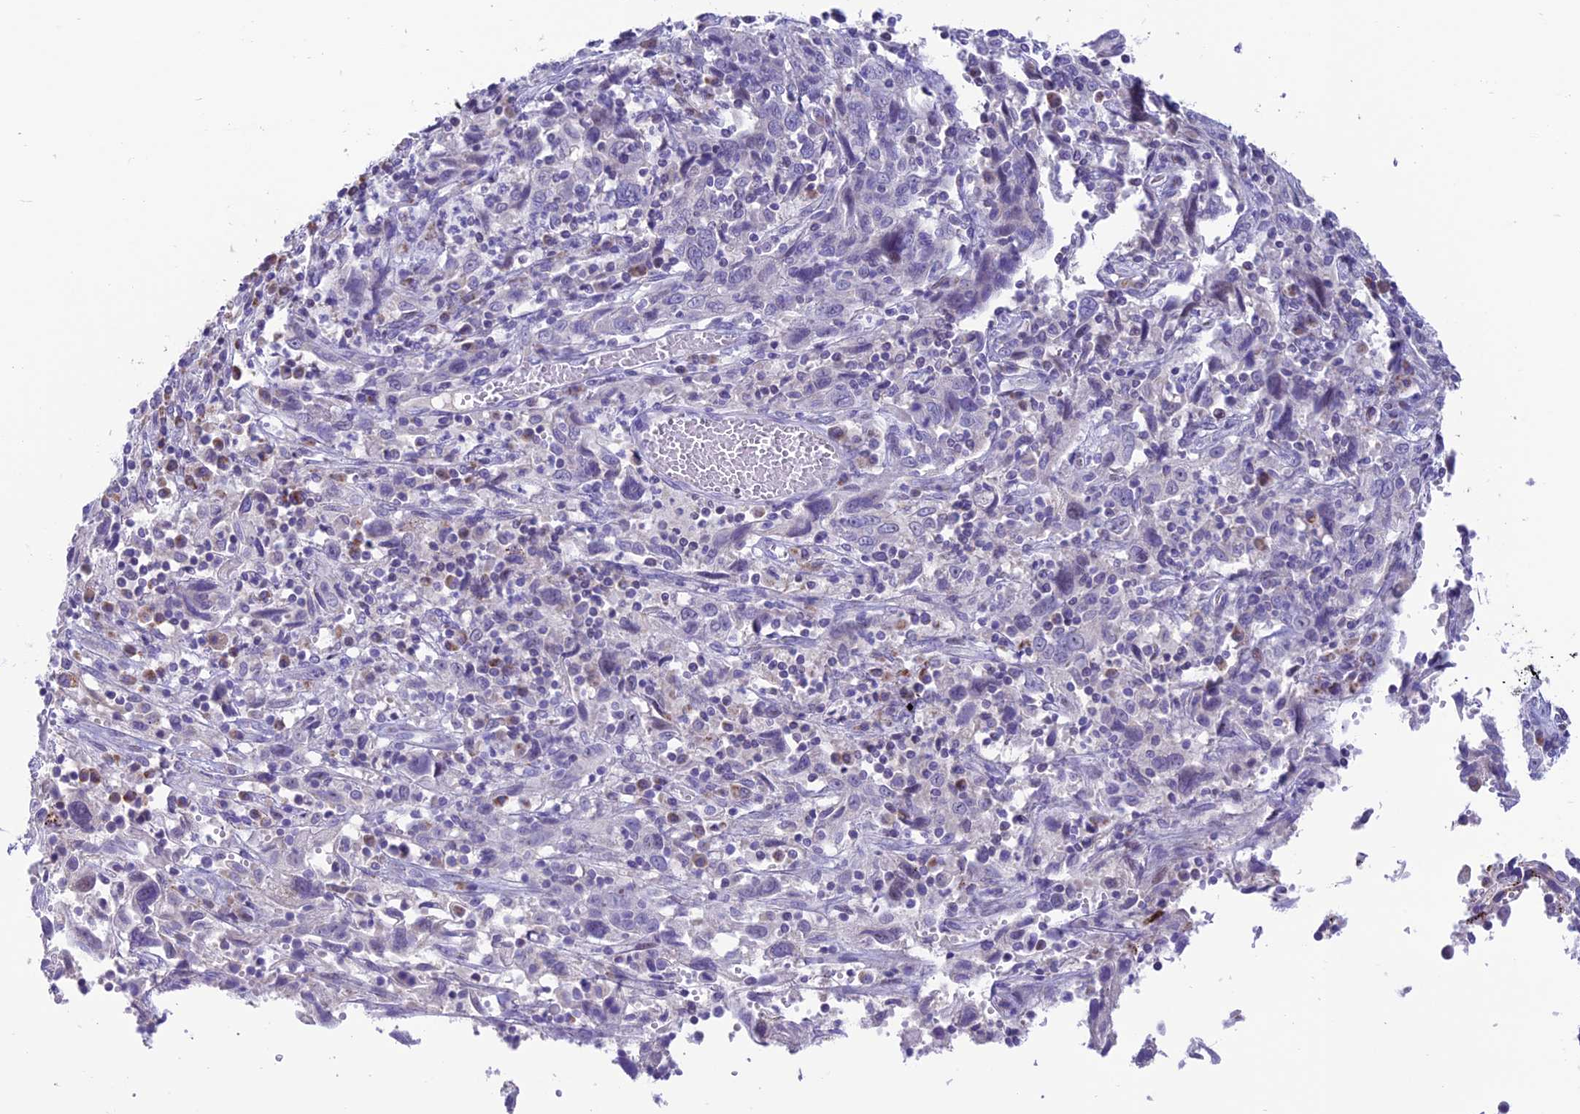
{"staining": {"intensity": "negative", "quantity": "none", "location": "none"}, "tissue": "cervical cancer", "cell_type": "Tumor cells", "image_type": "cancer", "snomed": [{"axis": "morphology", "description": "Squamous cell carcinoma, NOS"}, {"axis": "topography", "description": "Cervix"}], "caption": "This micrograph is of cervical squamous cell carcinoma stained with immunohistochemistry to label a protein in brown with the nuclei are counter-stained blue. There is no expression in tumor cells.", "gene": "SLC10A1", "patient": {"sex": "female", "age": 46}}